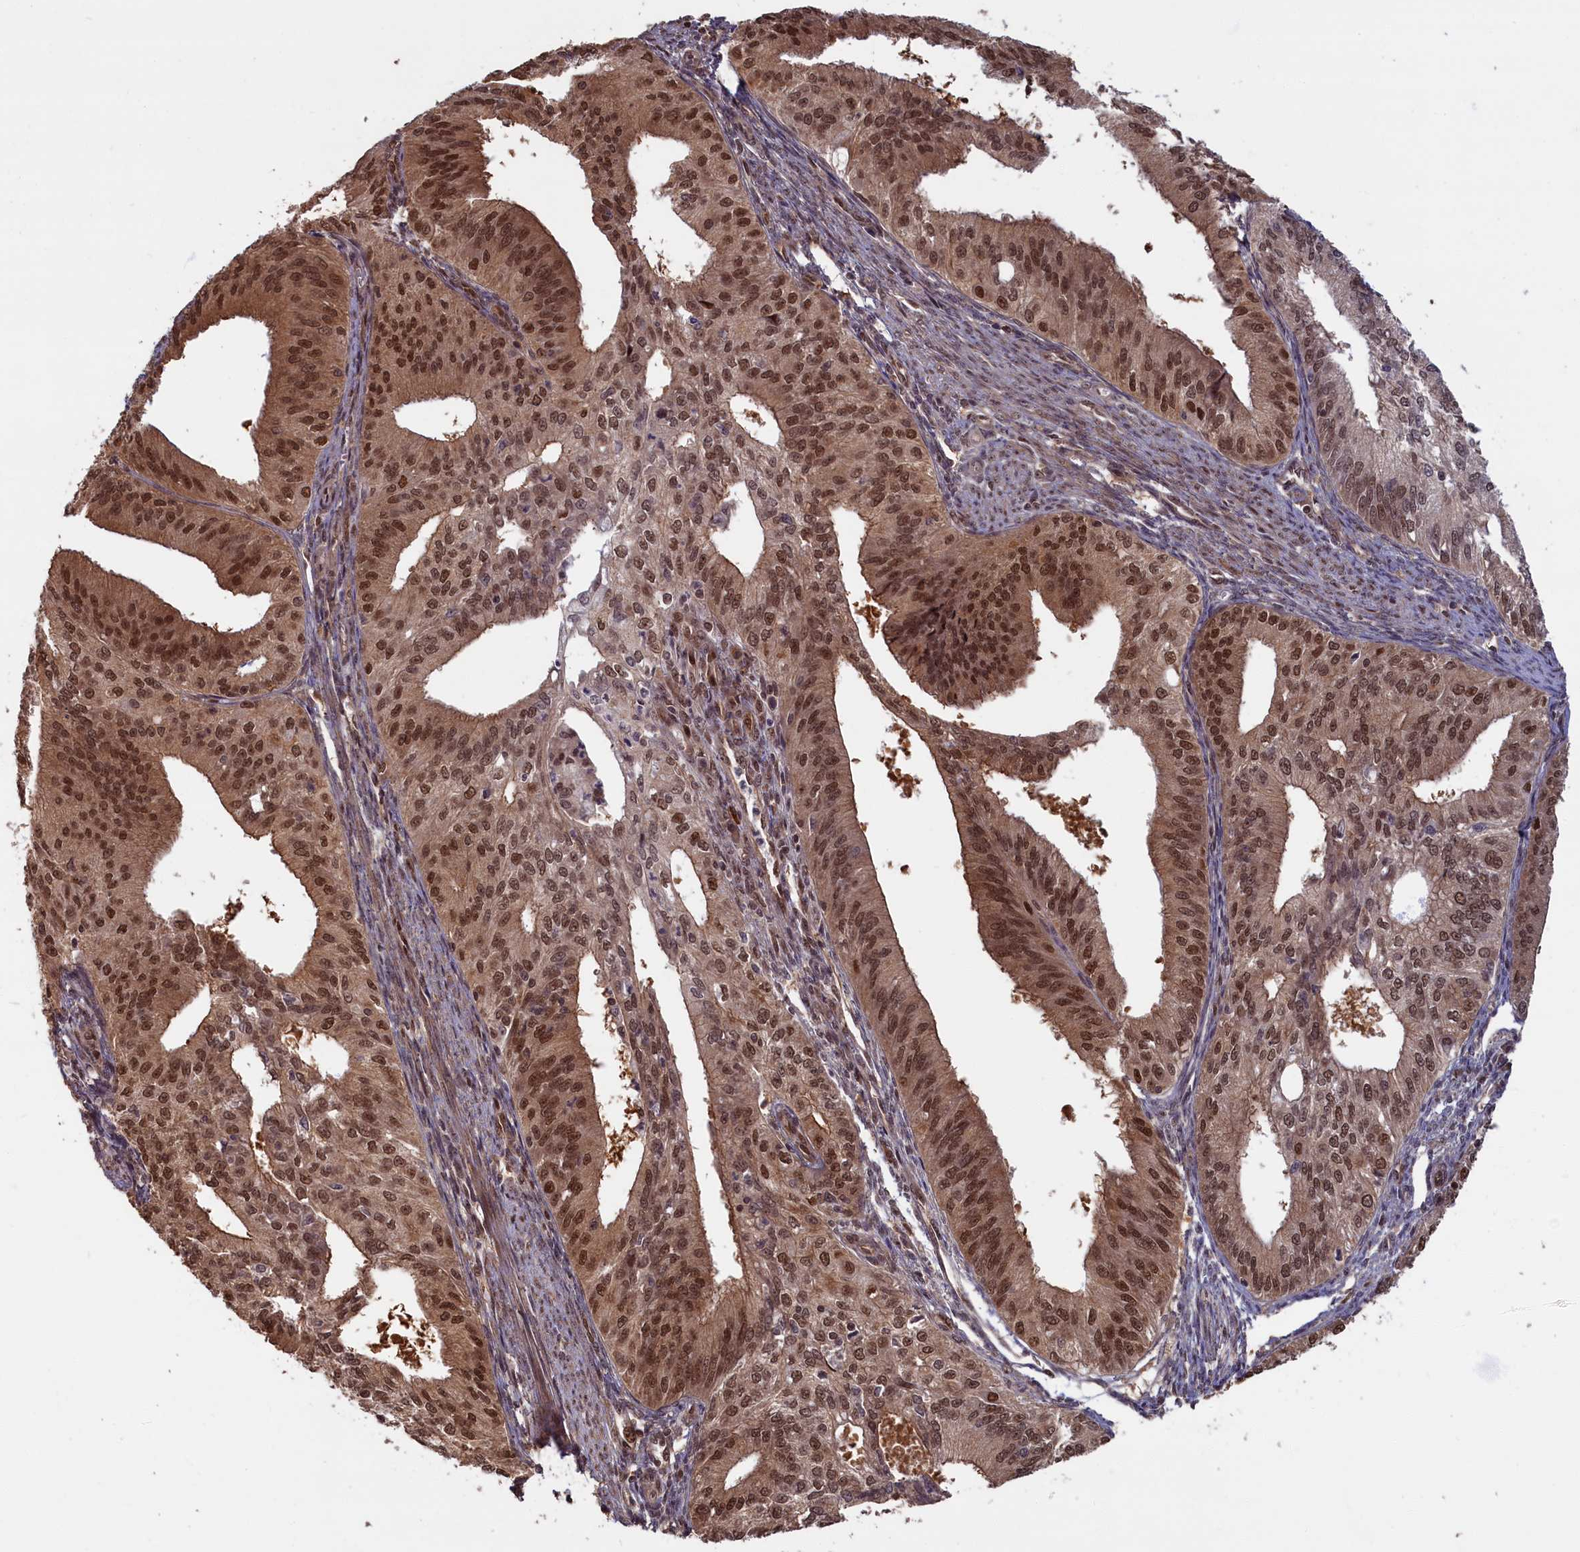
{"staining": {"intensity": "strong", "quantity": ">75%", "location": "cytoplasmic/membranous,nuclear"}, "tissue": "endometrial cancer", "cell_type": "Tumor cells", "image_type": "cancer", "snomed": [{"axis": "morphology", "description": "Adenocarcinoma, NOS"}, {"axis": "topography", "description": "Endometrium"}], "caption": "Endometrial adenocarcinoma stained with a protein marker demonstrates strong staining in tumor cells.", "gene": "HIF3A", "patient": {"sex": "female", "age": 50}}